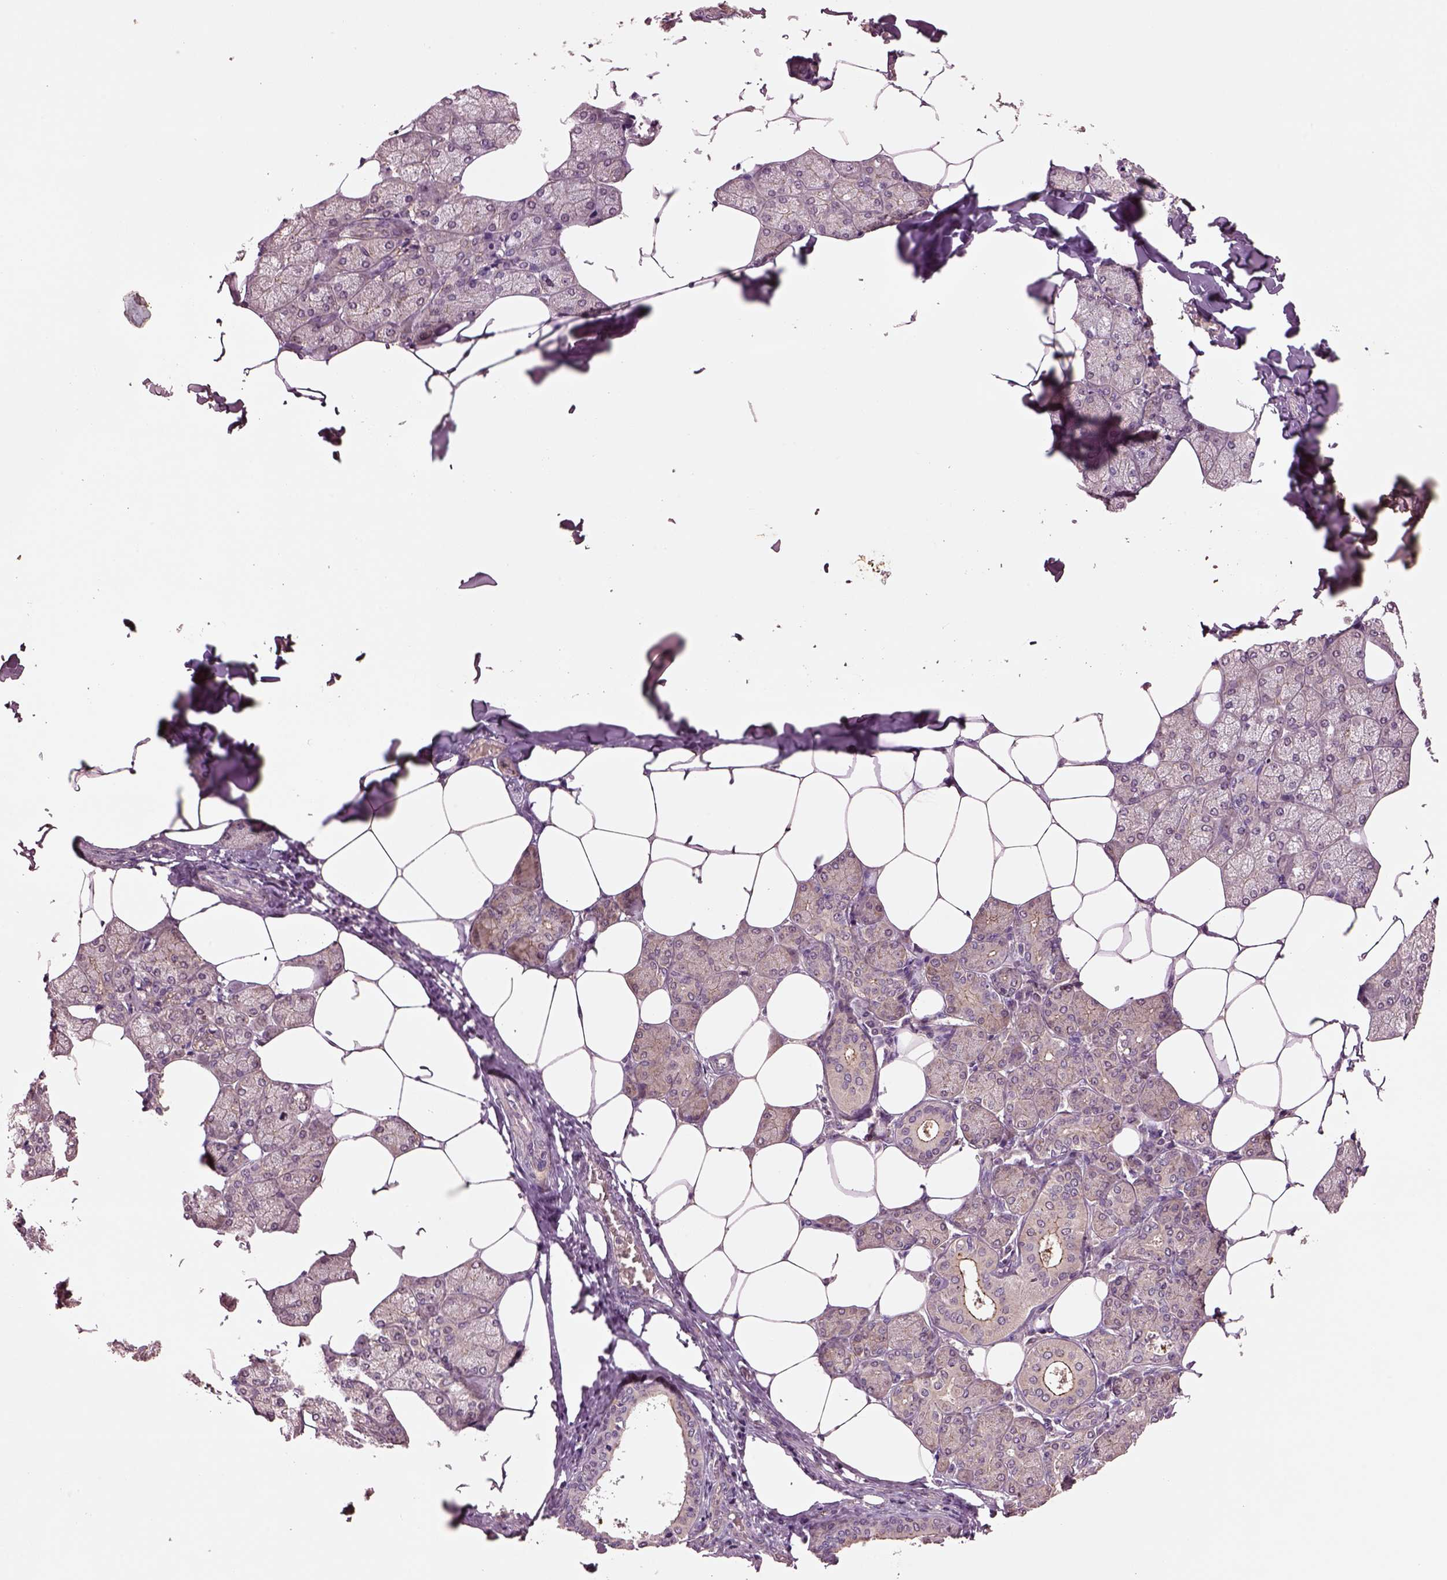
{"staining": {"intensity": "weak", "quantity": ">75%", "location": "cytoplasmic/membranous"}, "tissue": "salivary gland", "cell_type": "Glandular cells", "image_type": "normal", "snomed": [{"axis": "morphology", "description": "Normal tissue, NOS"}, {"axis": "topography", "description": "Salivary gland"}], "caption": "The histopathology image shows staining of normal salivary gland, revealing weak cytoplasmic/membranous protein staining (brown color) within glandular cells.", "gene": "MTHFS", "patient": {"sex": "female", "age": 43}}